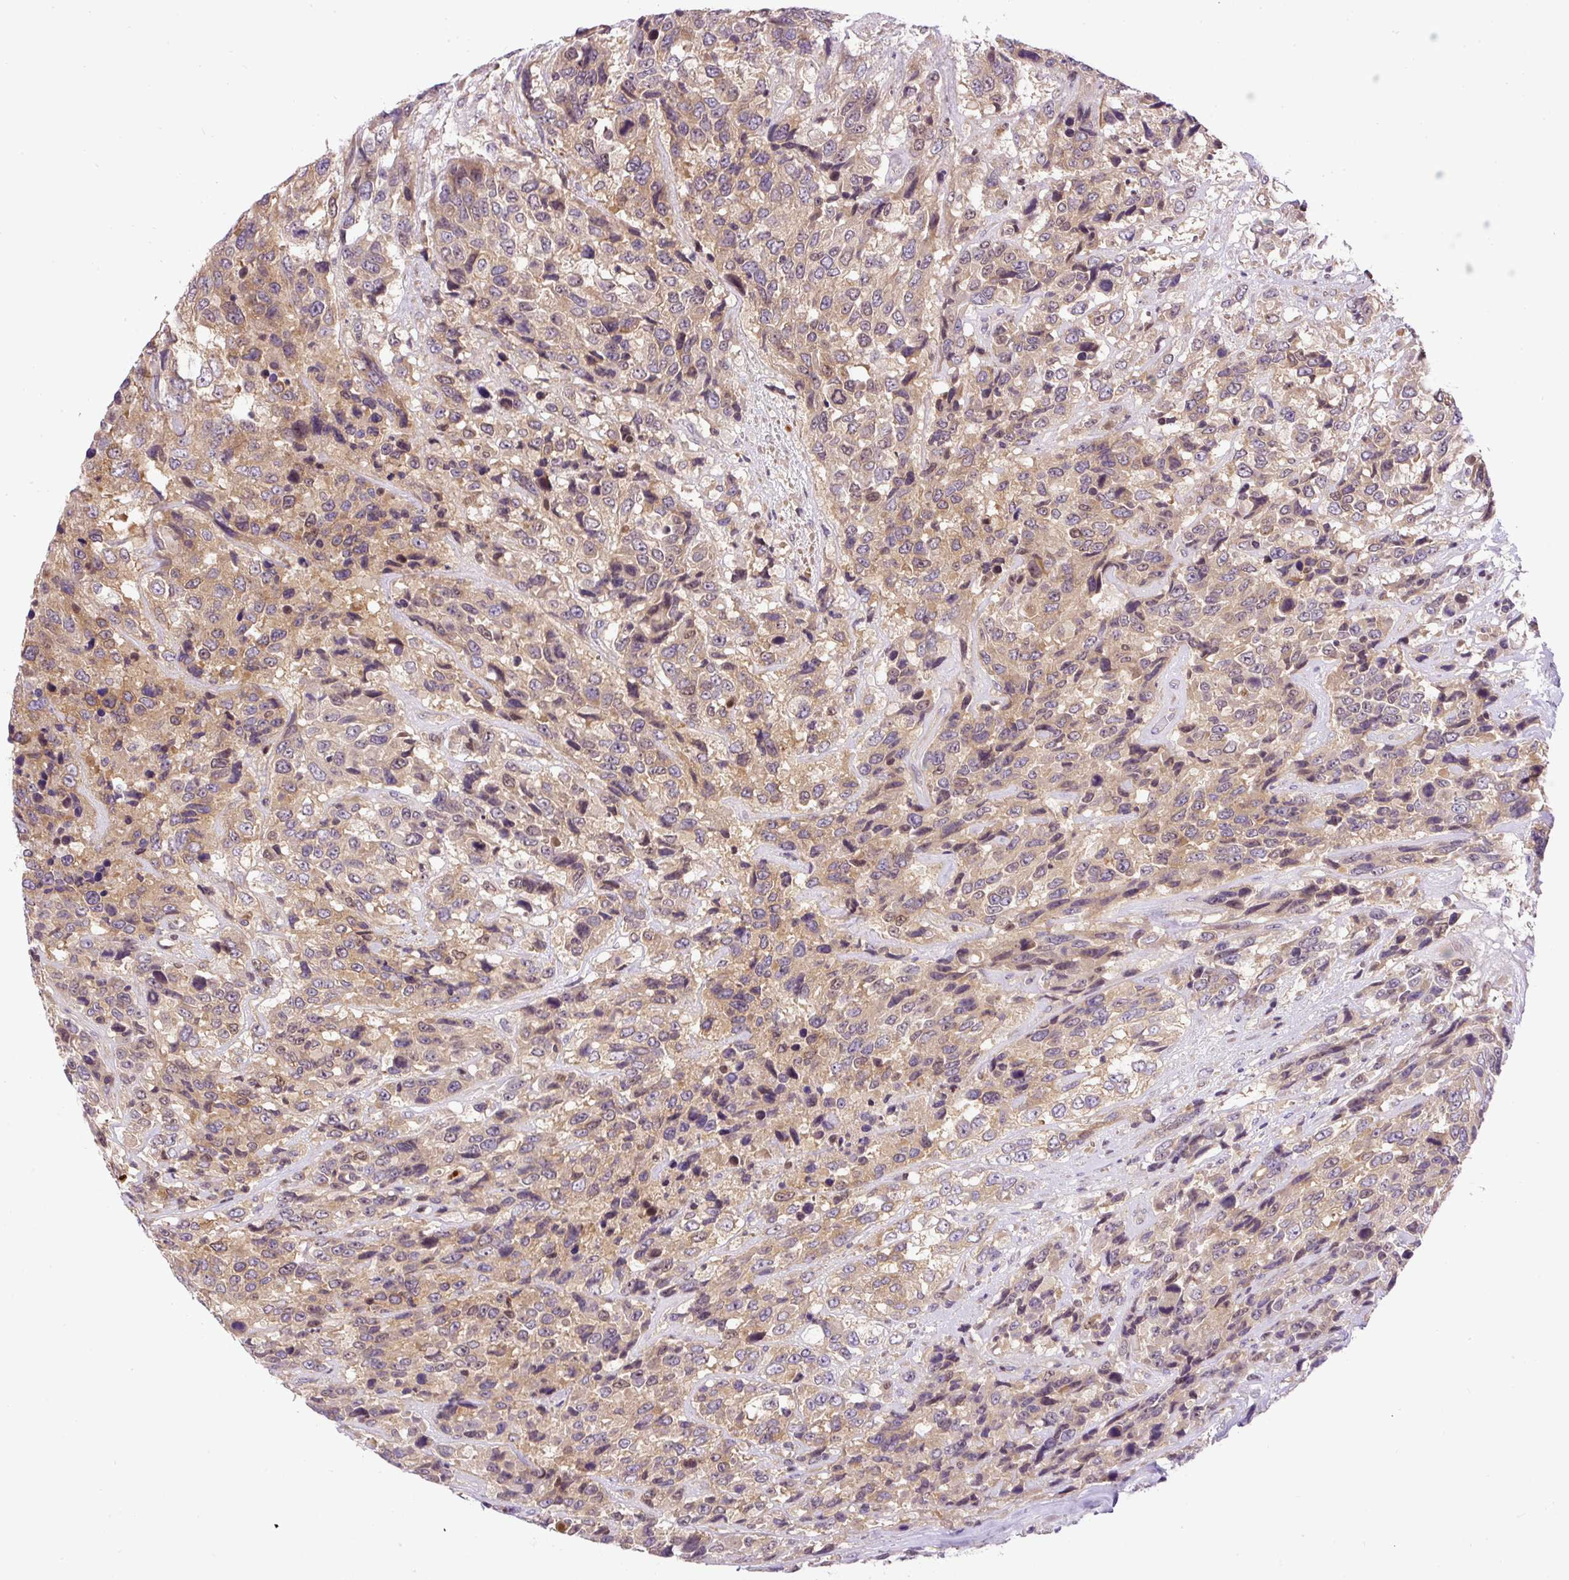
{"staining": {"intensity": "weak", "quantity": ">75%", "location": "cytoplasmic/membranous"}, "tissue": "urothelial cancer", "cell_type": "Tumor cells", "image_type": "cancer", "snomed": [{"axis": "morphology", "description": "Urothelial carcinoma, High grade"}, {"axis": "topography", "description": "Urinary bladder"}], "caption": "Immunohistochemistry (IHC) image of neoplastic tissue: urothelial carcinoma (high-grade) stained using immunohistochemistry exhibits low levels of weak protein expression localized specifically in the cytoplasmic/membranous of tumor cells, appearing as a cytoplasmic/membranous brown color.", "gene": "CCDC28A", "patient": {"sex": "female", "age": 70}}